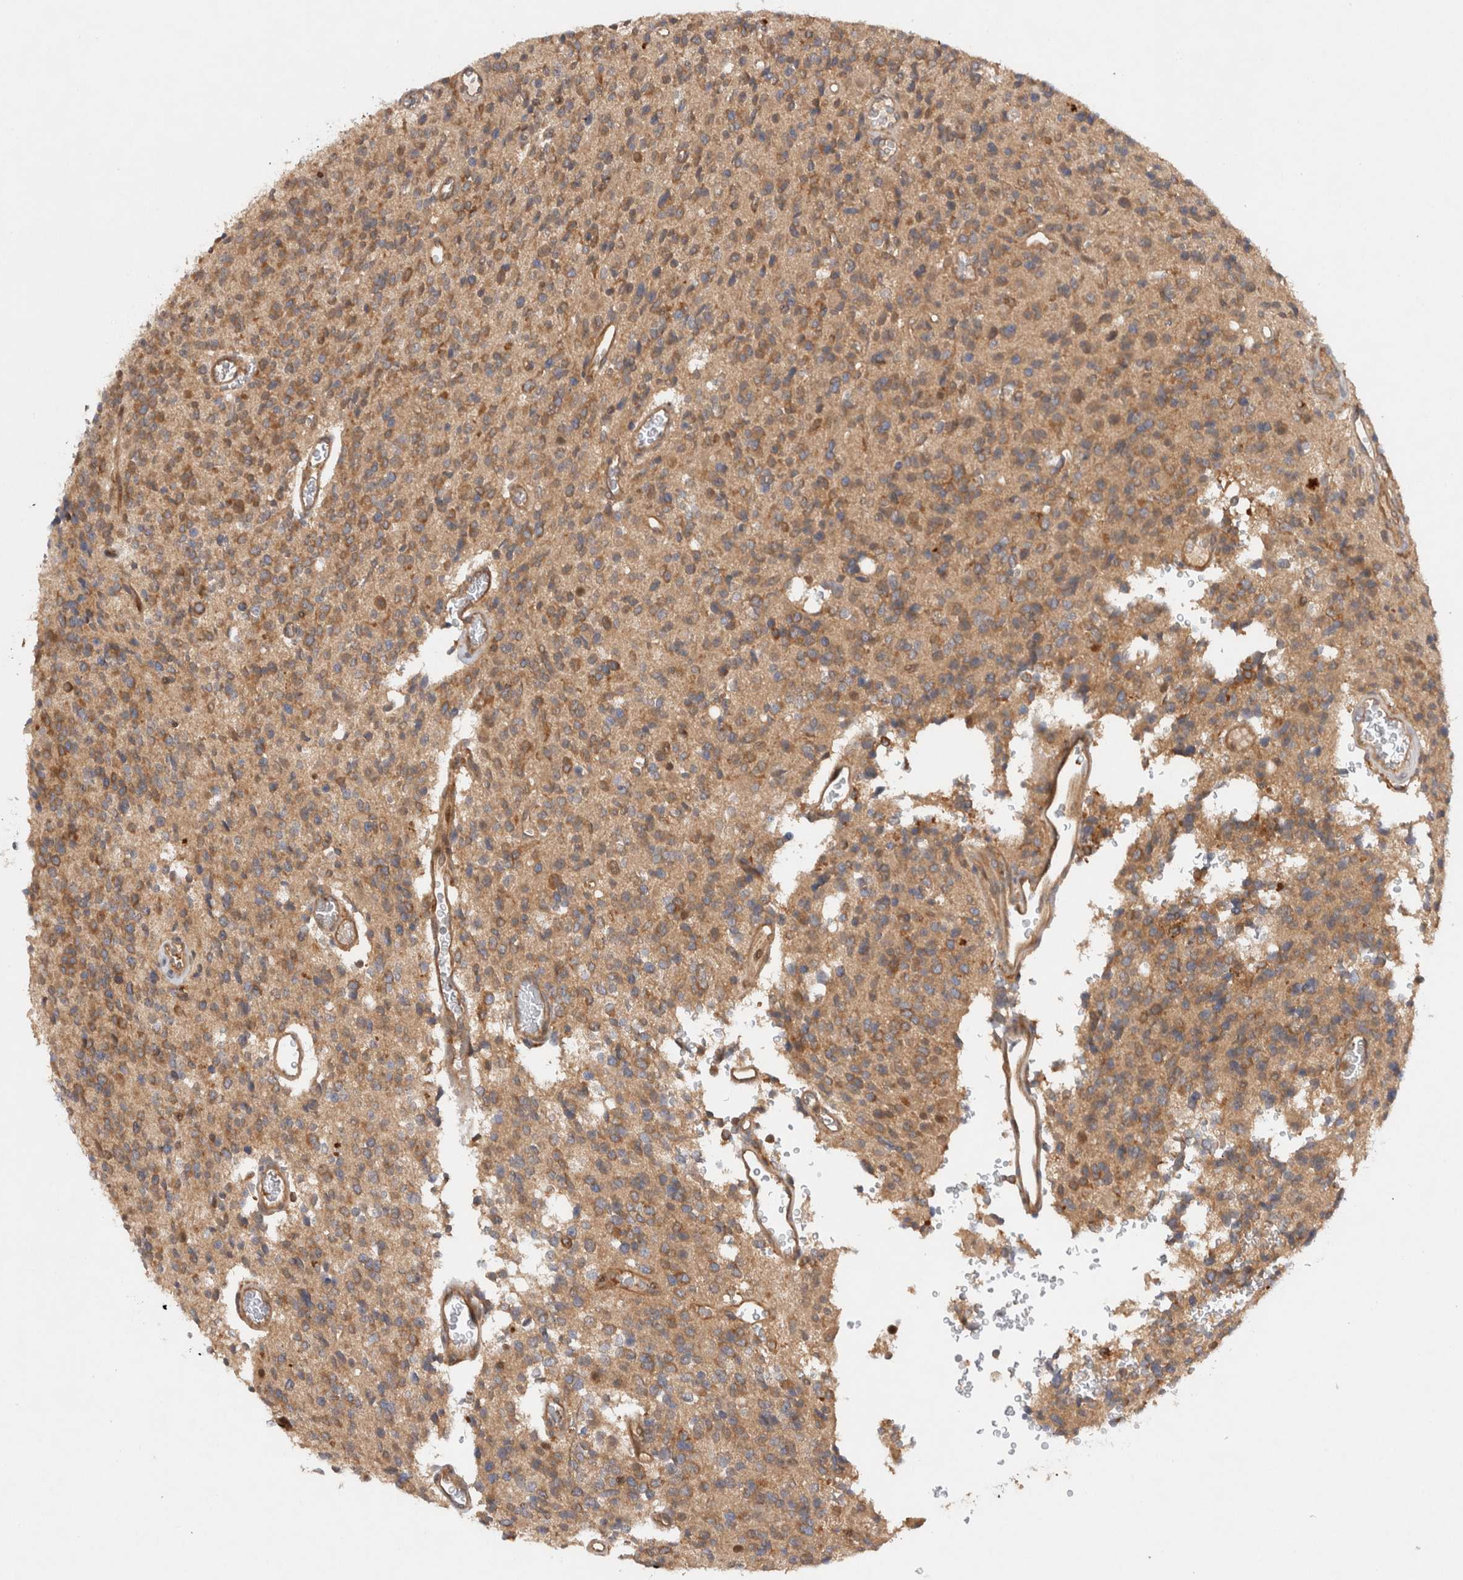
{"staining": {"intensity": "moderate", "quantity": ">75%", "location": "cytoplasmic/membranous"}, "tissue": "glioma", "cell_type": "Tumor cells", "image_type": "cancer", "snomed": [{"axis": "morphology", "description": "Glioma, malignant, High grade"}, {"axis": "topography", "description": "Brain"}], "caption": "Moderate cytoplasmic/membranous protein staining is seen in about >75% of tumor cells in glioma. The staining was performed using DAB (3,3'-diaminobenzidine) to visualize the protein expression in brown, while the nuclei were stained in blue with hematoxylin (Magnification: 20x).", "gene": "HTT", "patient": {"sex": "male", "age": 34}}